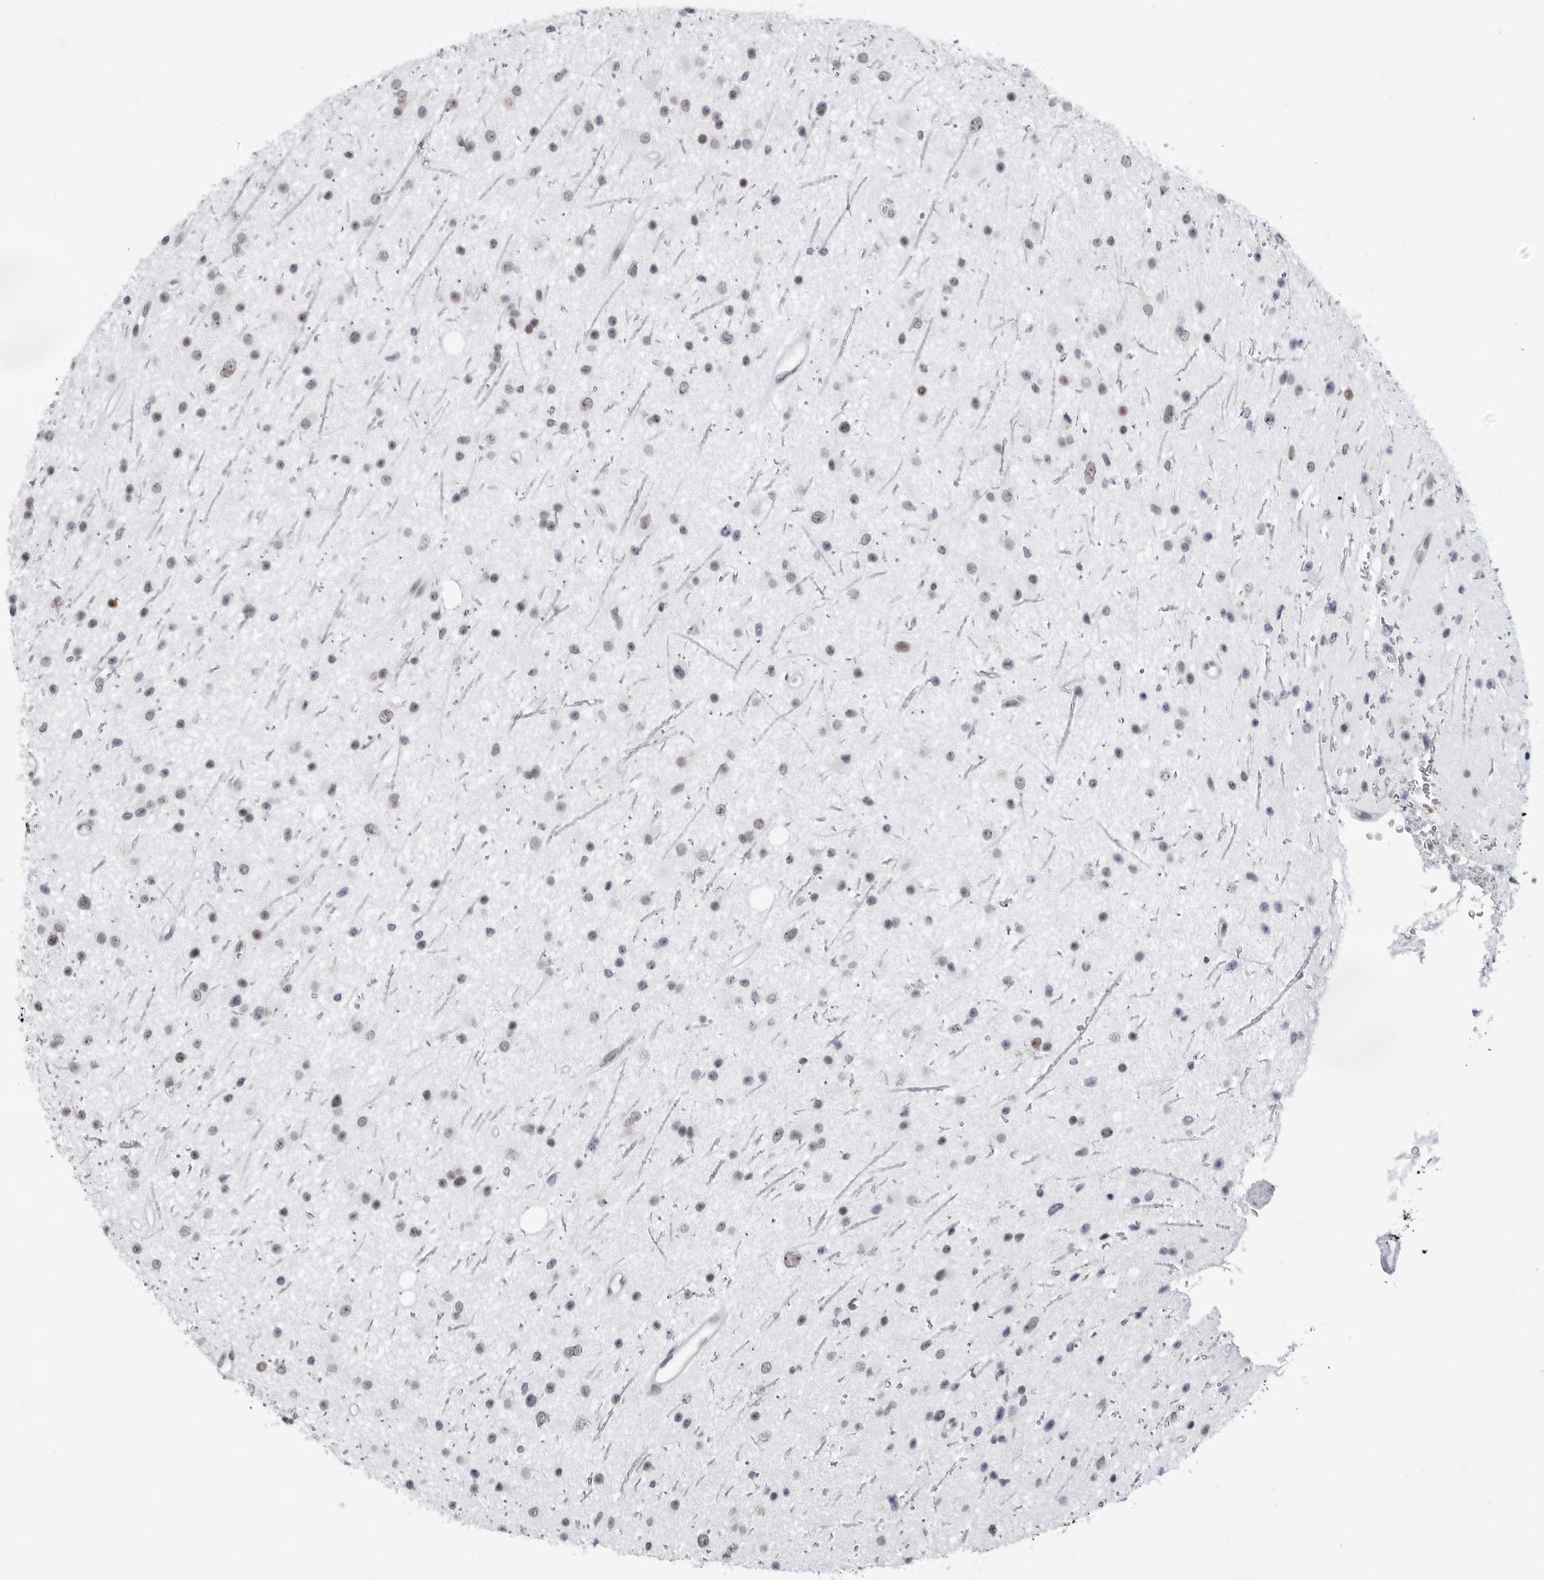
{"staining": {"intensity": "moderate", "quantity": "25%-75%", "location": "nuclear"}, "tissue": "glioma", "cell_type": "Tumor cells", "image_type": "cancer", "snomed": [{"axis": "morphology", "description": "Glioma, malignant, Low grade"}, {"axis": "topography", "description": "Cerebral cortex"}], "caption": "This is a micrograph of immunohistochemistry staining of malignant glioma (low-grade), which shows moderate staining in the nuclear of tumor cells.", "gene": "VEZF1", "patient": {"sex": "female", "age": 39}}